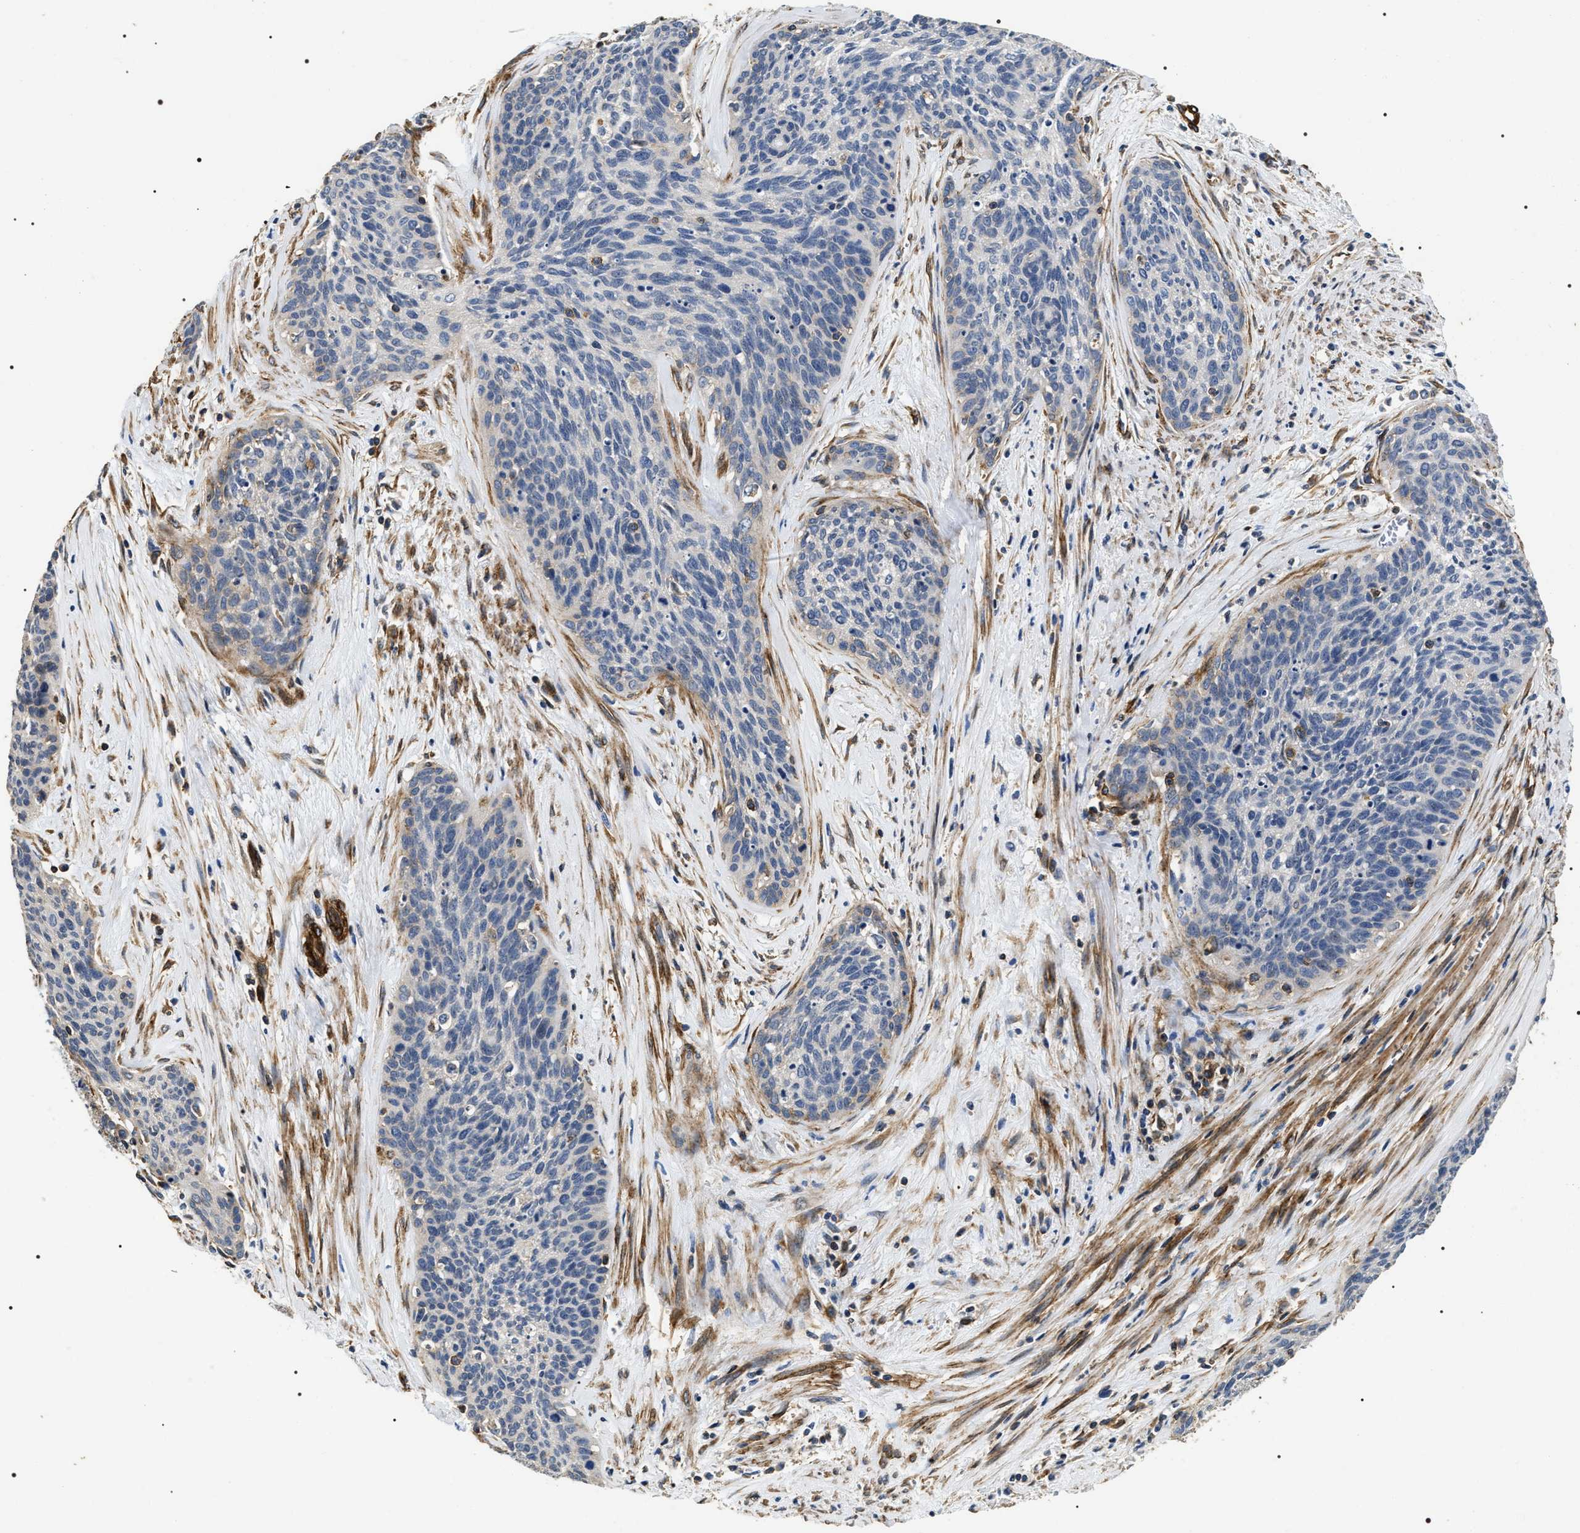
{"staining": {"intensity": "negative", "quantity": "none", "location": "none"}, "tissue": "cervical cancer", "cell_type": "Tumor cells", "image_type": "cancer", "snomed": [{"axis": "morphology", "description": "Squamous cell carcinoma, NOS"}, {"axis": "topography", "description": "Cervix"}], "caption": "Human cervical cancer (squamous cell carcinoma) stained for a protein using IHC reveals no expression in tumor cells.", "gene": "ZC3HAV1L", "patient": {"sex": "female", "age": 55}}